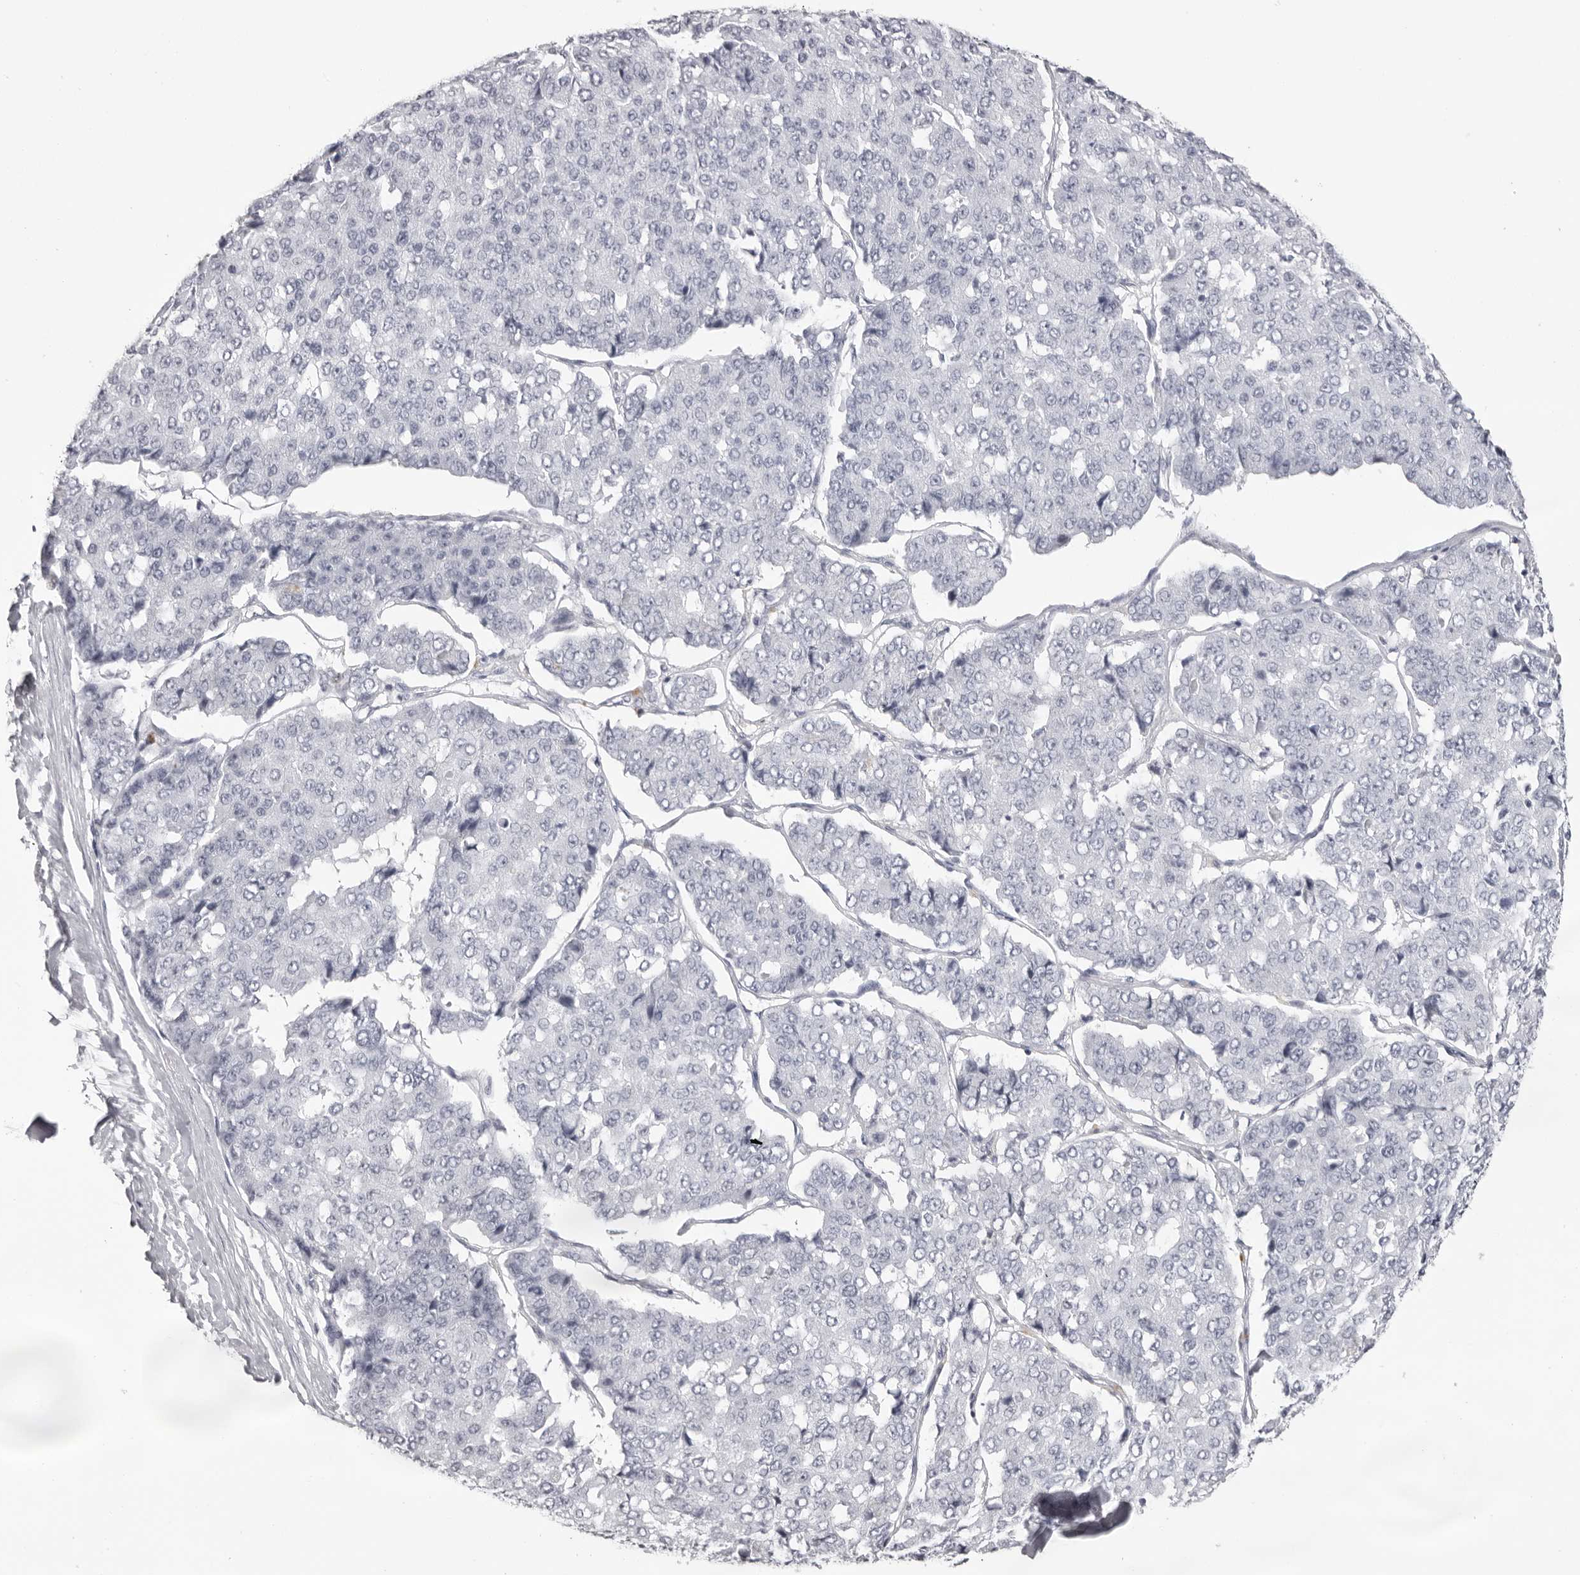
{"staining": {"intensity": "negative", "quantity": "none", "location": "none"}, "tissue": "pancreatic cancer", "cell_type": "Tumor cells", "image_type": "cancer", "snomed": [{"axis": "morphology", "description": "Adenocarcinoma, NOS"}, {"axis": "topography", "description": "Pancreas"}], "caption": "Immunohistochemical staining of human pancreatic cancer (adenocarcinoma) exhibits no significant positivity in tumor cells. (DAB IHC, high magnification).", "gene": "CST1", "patient": {"sex": "male", "age": 50}}